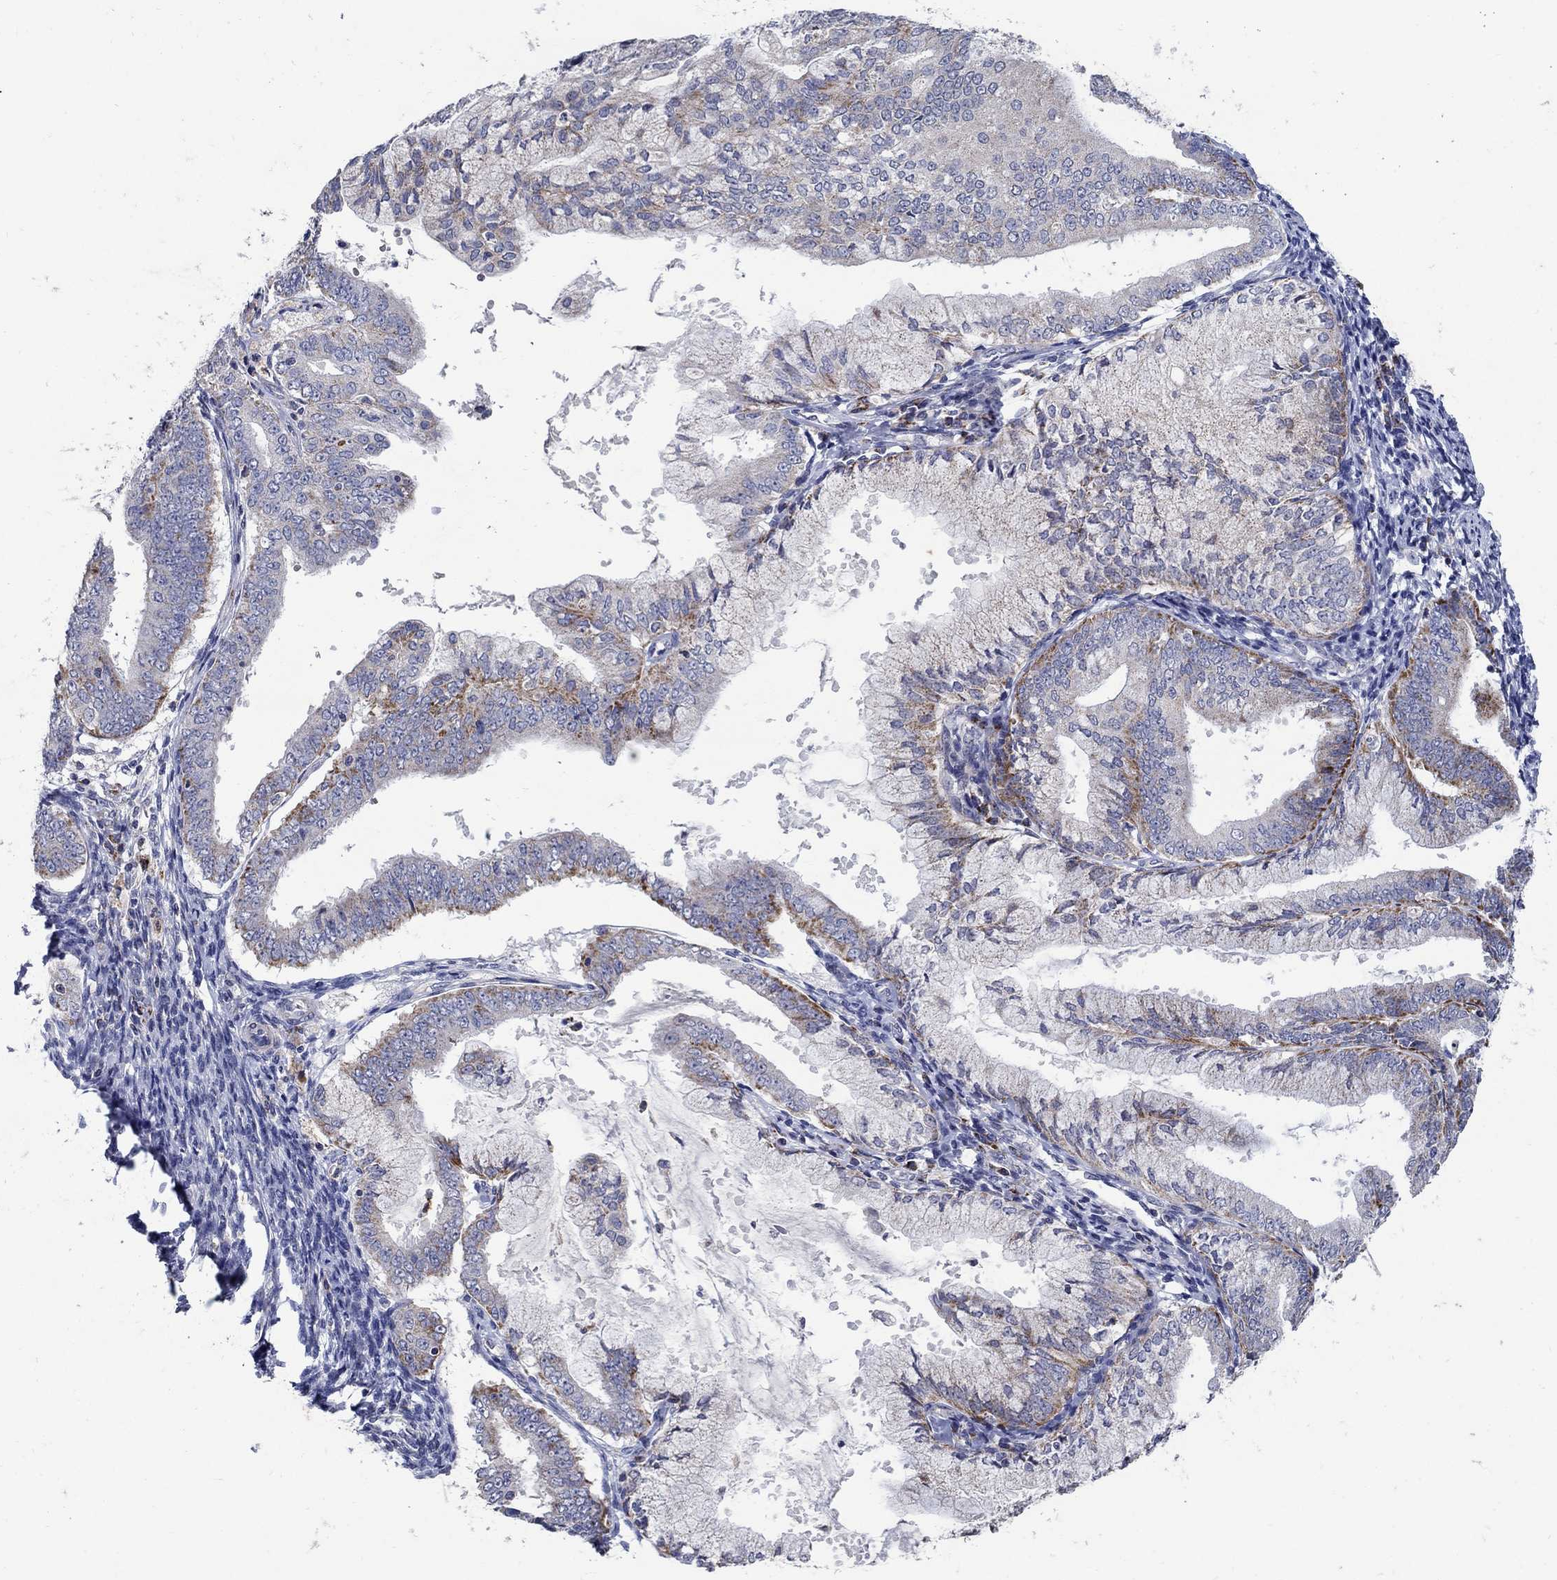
{"staining": {"intensity": "moderate", "quantity": "<25%", "location": "cytoplasmic/membranous"}, "tissue": "endometrial cancer", "cell_type": "Tumor cells", "image_type": "cancer", "snomed": [{"axis": "morphology", "description": "Adenocarcinoma, NOS"}, {"axis": "topography", "description": "Endometrium"}], "caption": "Protein staining demonstrates moderate cytoplasmic/membranous positivity in about <25% of tumor cells in adenocarcinoma (endometrial).", "gene": "HMX2", "patient": {"sex": "female", "age": 63}}